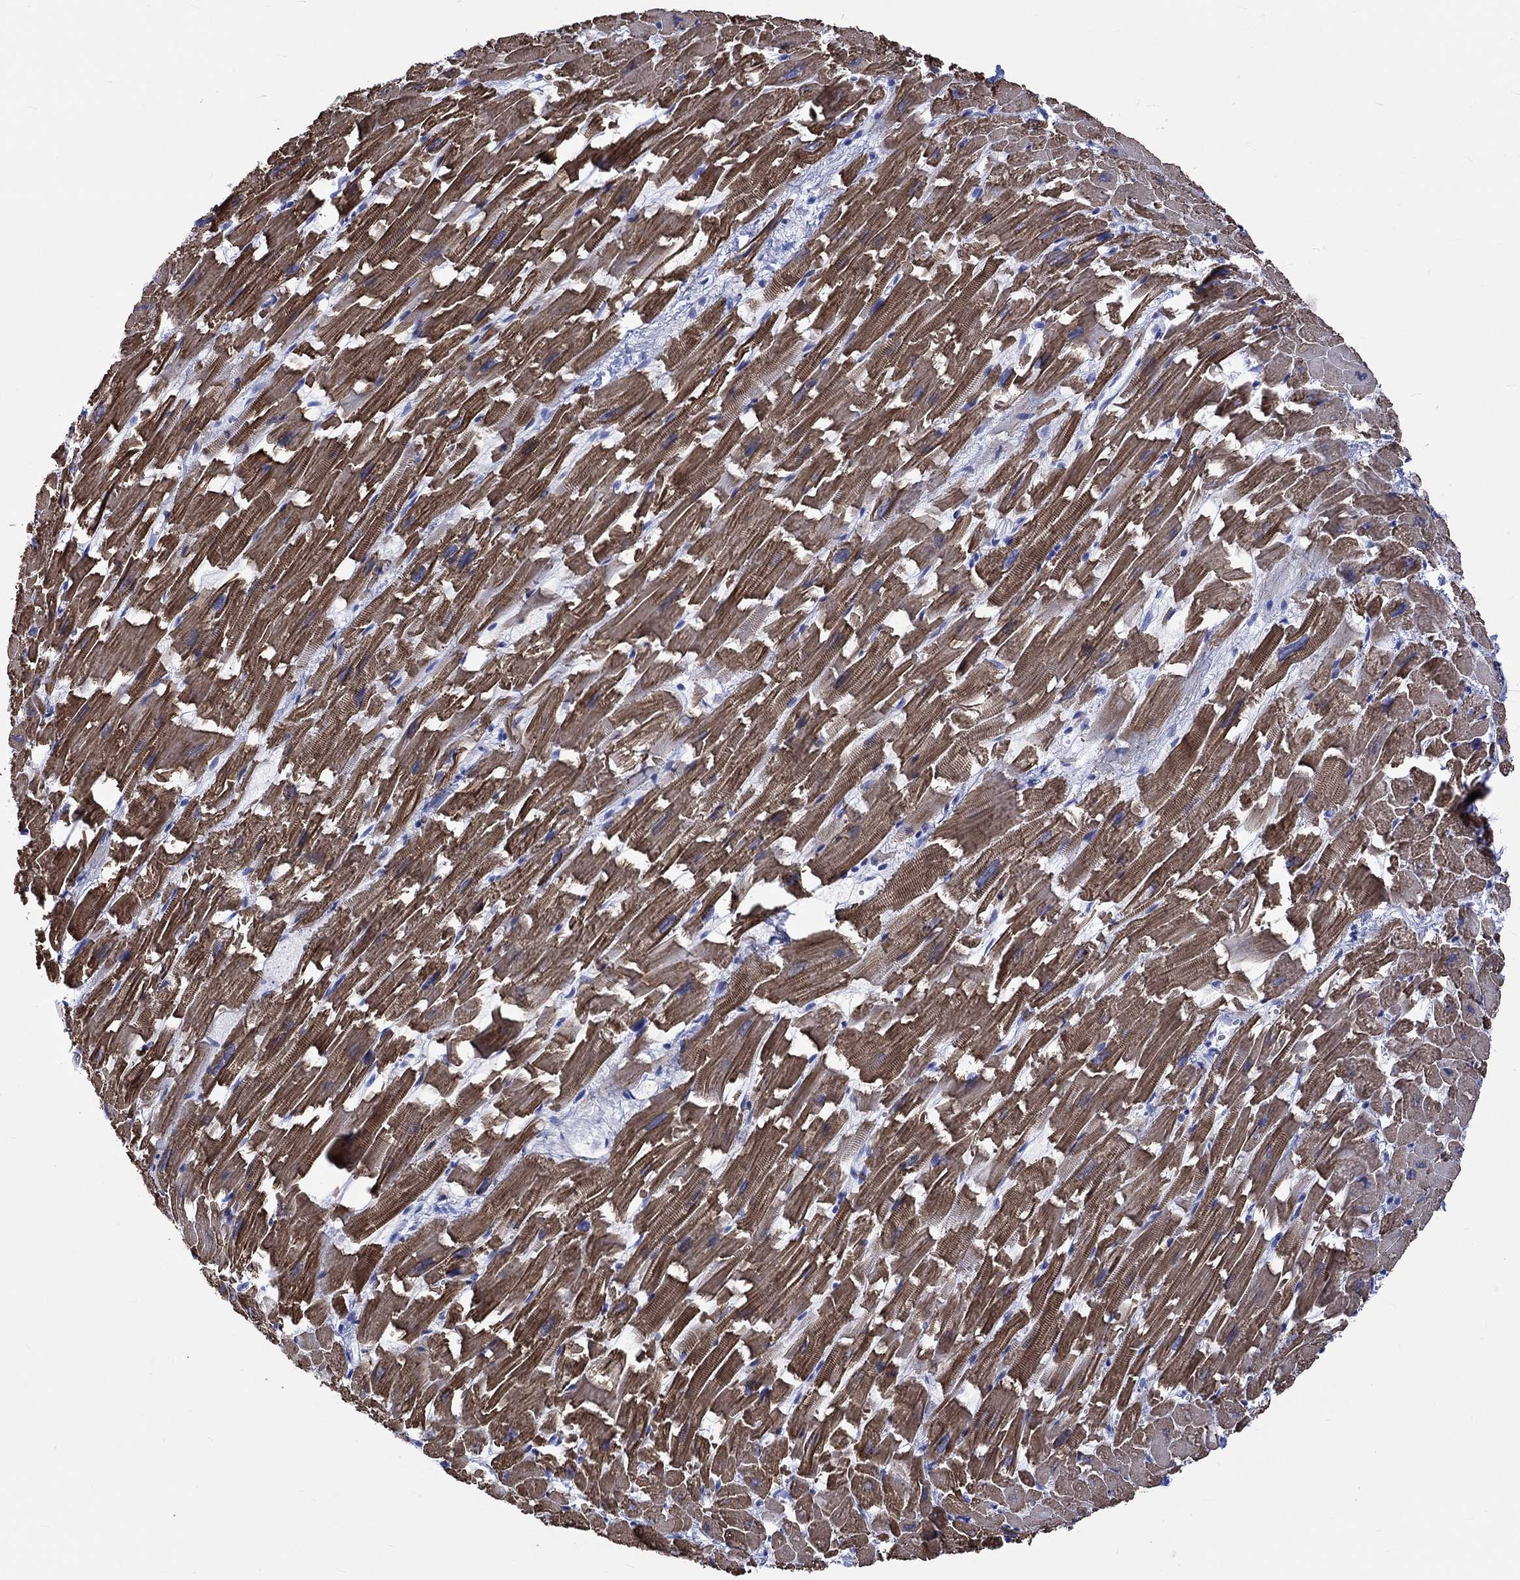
{"staining": {"intensity": "strong", "quantity": ">75%", "location": "cytoplasmic/membranous"}, "tissue": "heart muscle", "cell_type": "Cardiomyocytes", "image_type": "normal", "snomed": [{"axis": "morphology", "description": "Normal tissue, NOS"}, {"axis": "topography", "description": "Heart"}], "caption": "Heart muscle stained with immunohistochemistry exhibits strong cytoplasmic/membranous staining in about >75% of cardiomyocytes.", "gene": "KLHL33", "patient": {"sex": "female", "age": 64}}